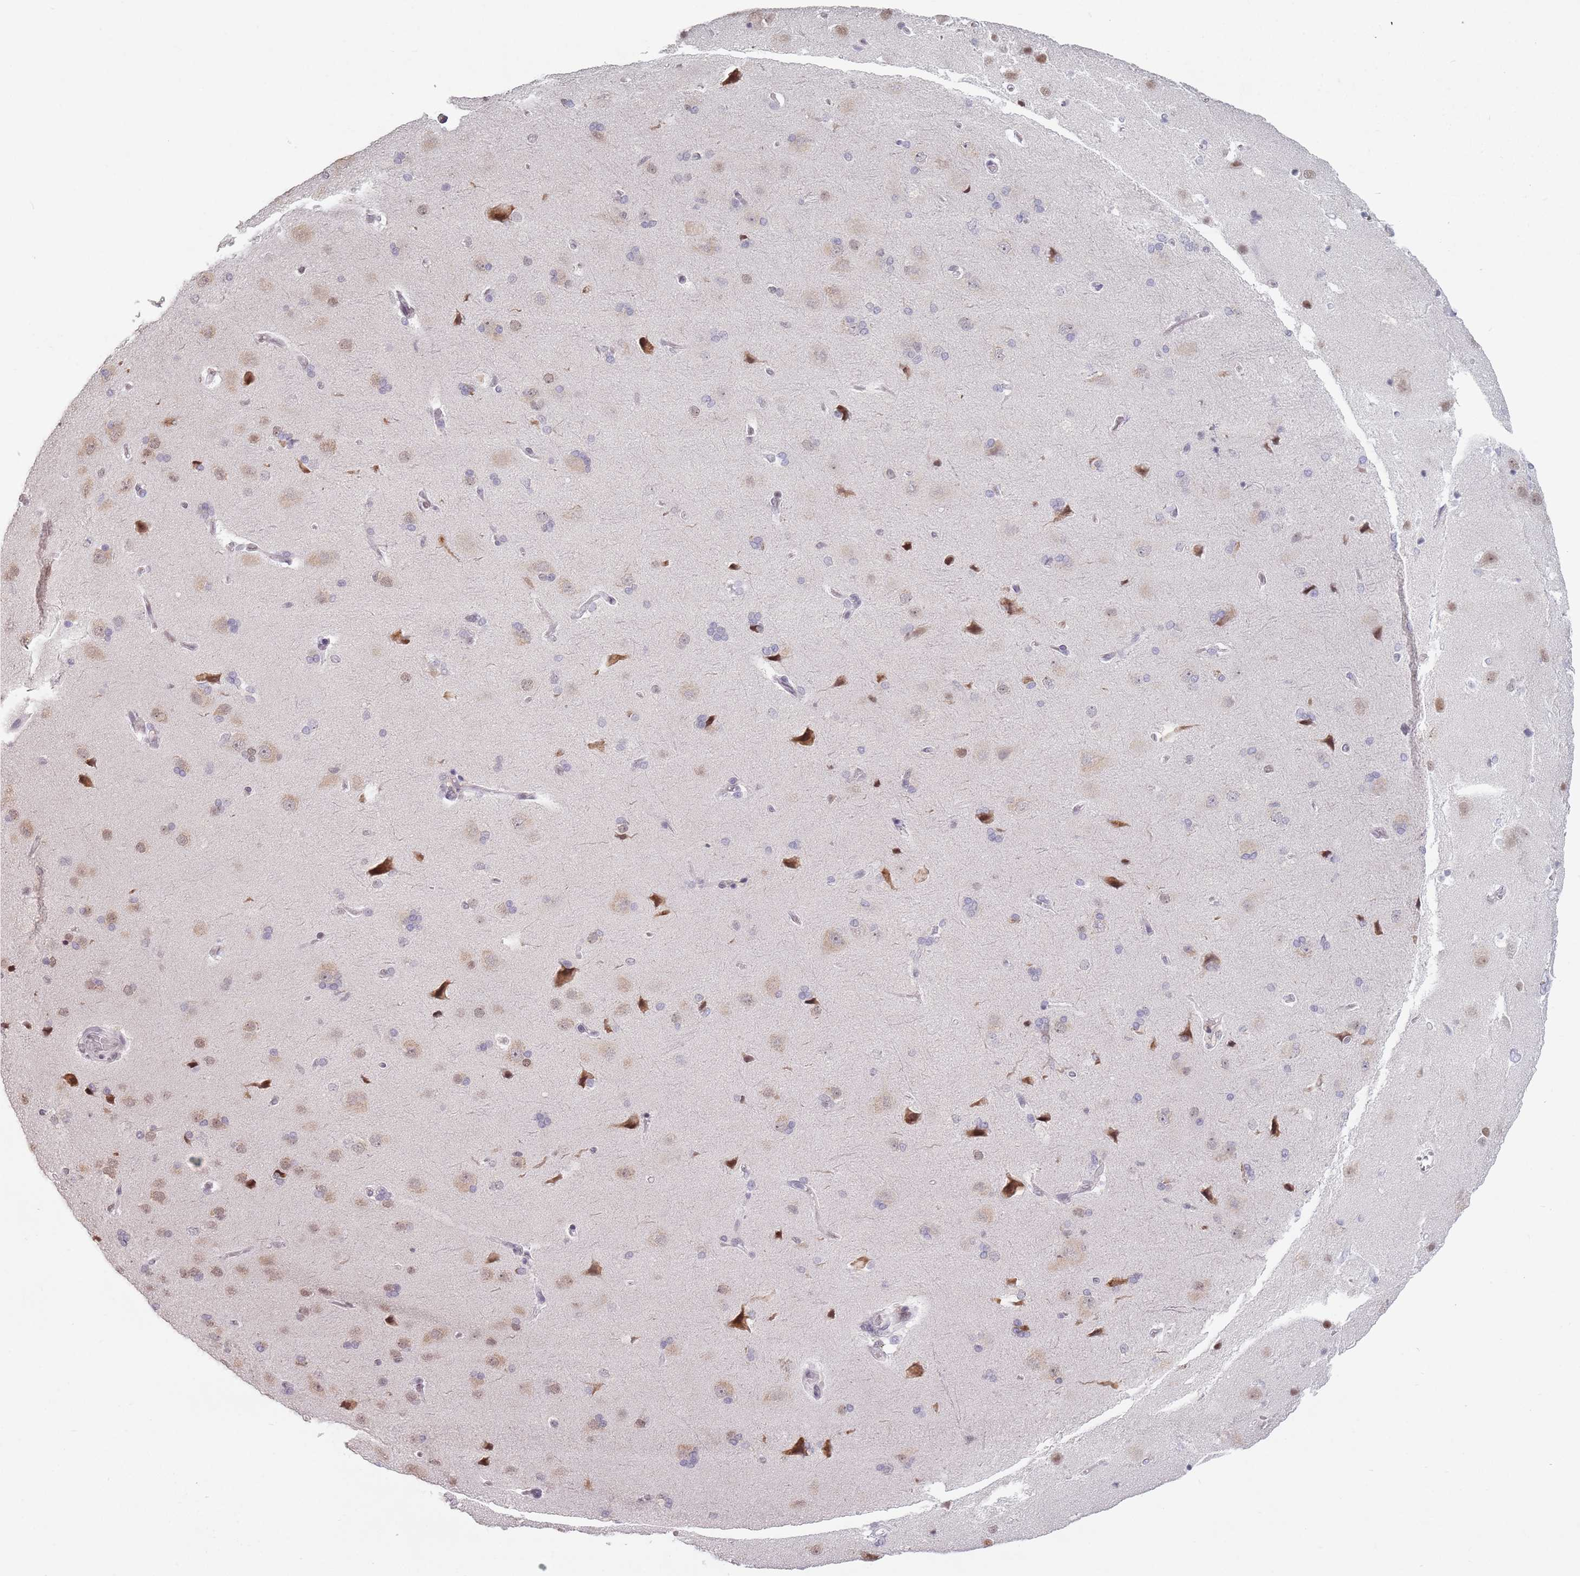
{"staining": {"intensity": "negative", "quantity": "none", "location": "none"}, "tissue": "cerebral cortex", "cell_type": "Endothelial cells", "image_type": "normal", "snomed": [{"axis": "morphology", "description": "Normal tissue, NOS"}, {"axis": "topography", "description": "Cerebral cortex"}], "caption": "Human cerebral cortex stained for a protein using immunohistochemistry exhibits no positivity in endothelial cells.", "gene": "PTCHD1", "patient": {"sex": "male", "age": 62}}